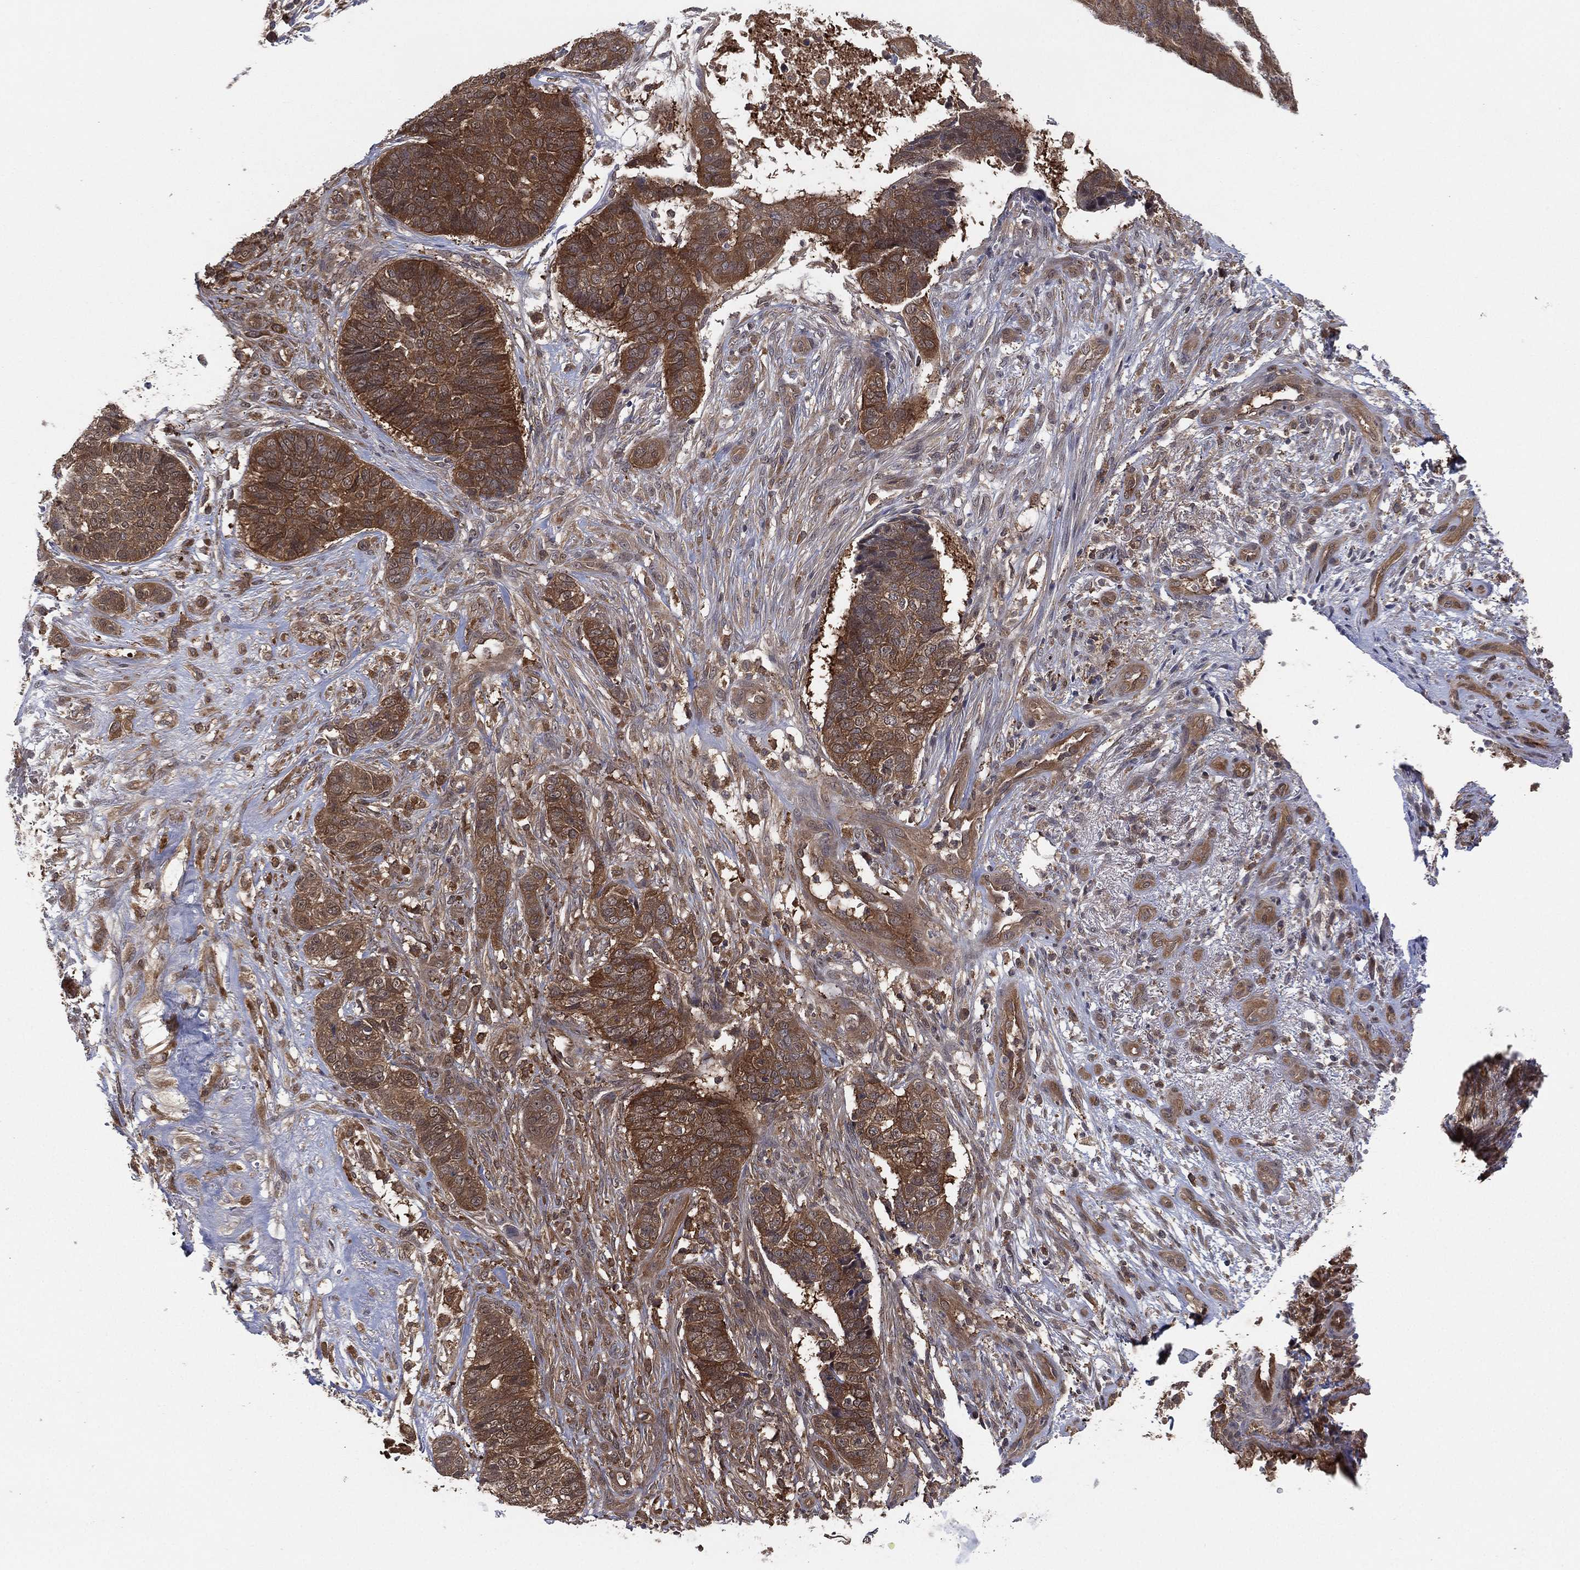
{"staining": {"intensity": "strong", "quantity": ">75%", "location": "cytoplasmic/membranous"}, "tissue": "skin cancer", "cell_type": "Tumor cells", "image_type": "cancer", "snomed": [{"axis": "morphology", "description": "Basal cell carcinoma"}, {"axis": "topography", "description": "Skin"}], "caption": "Skin basal cell carcinoma tissue displays strong cytoplasmic/membranous staining in about >75% of tumor cells", "gene": "PSMG4", "patient": {"sex": "male", "age": 86}}